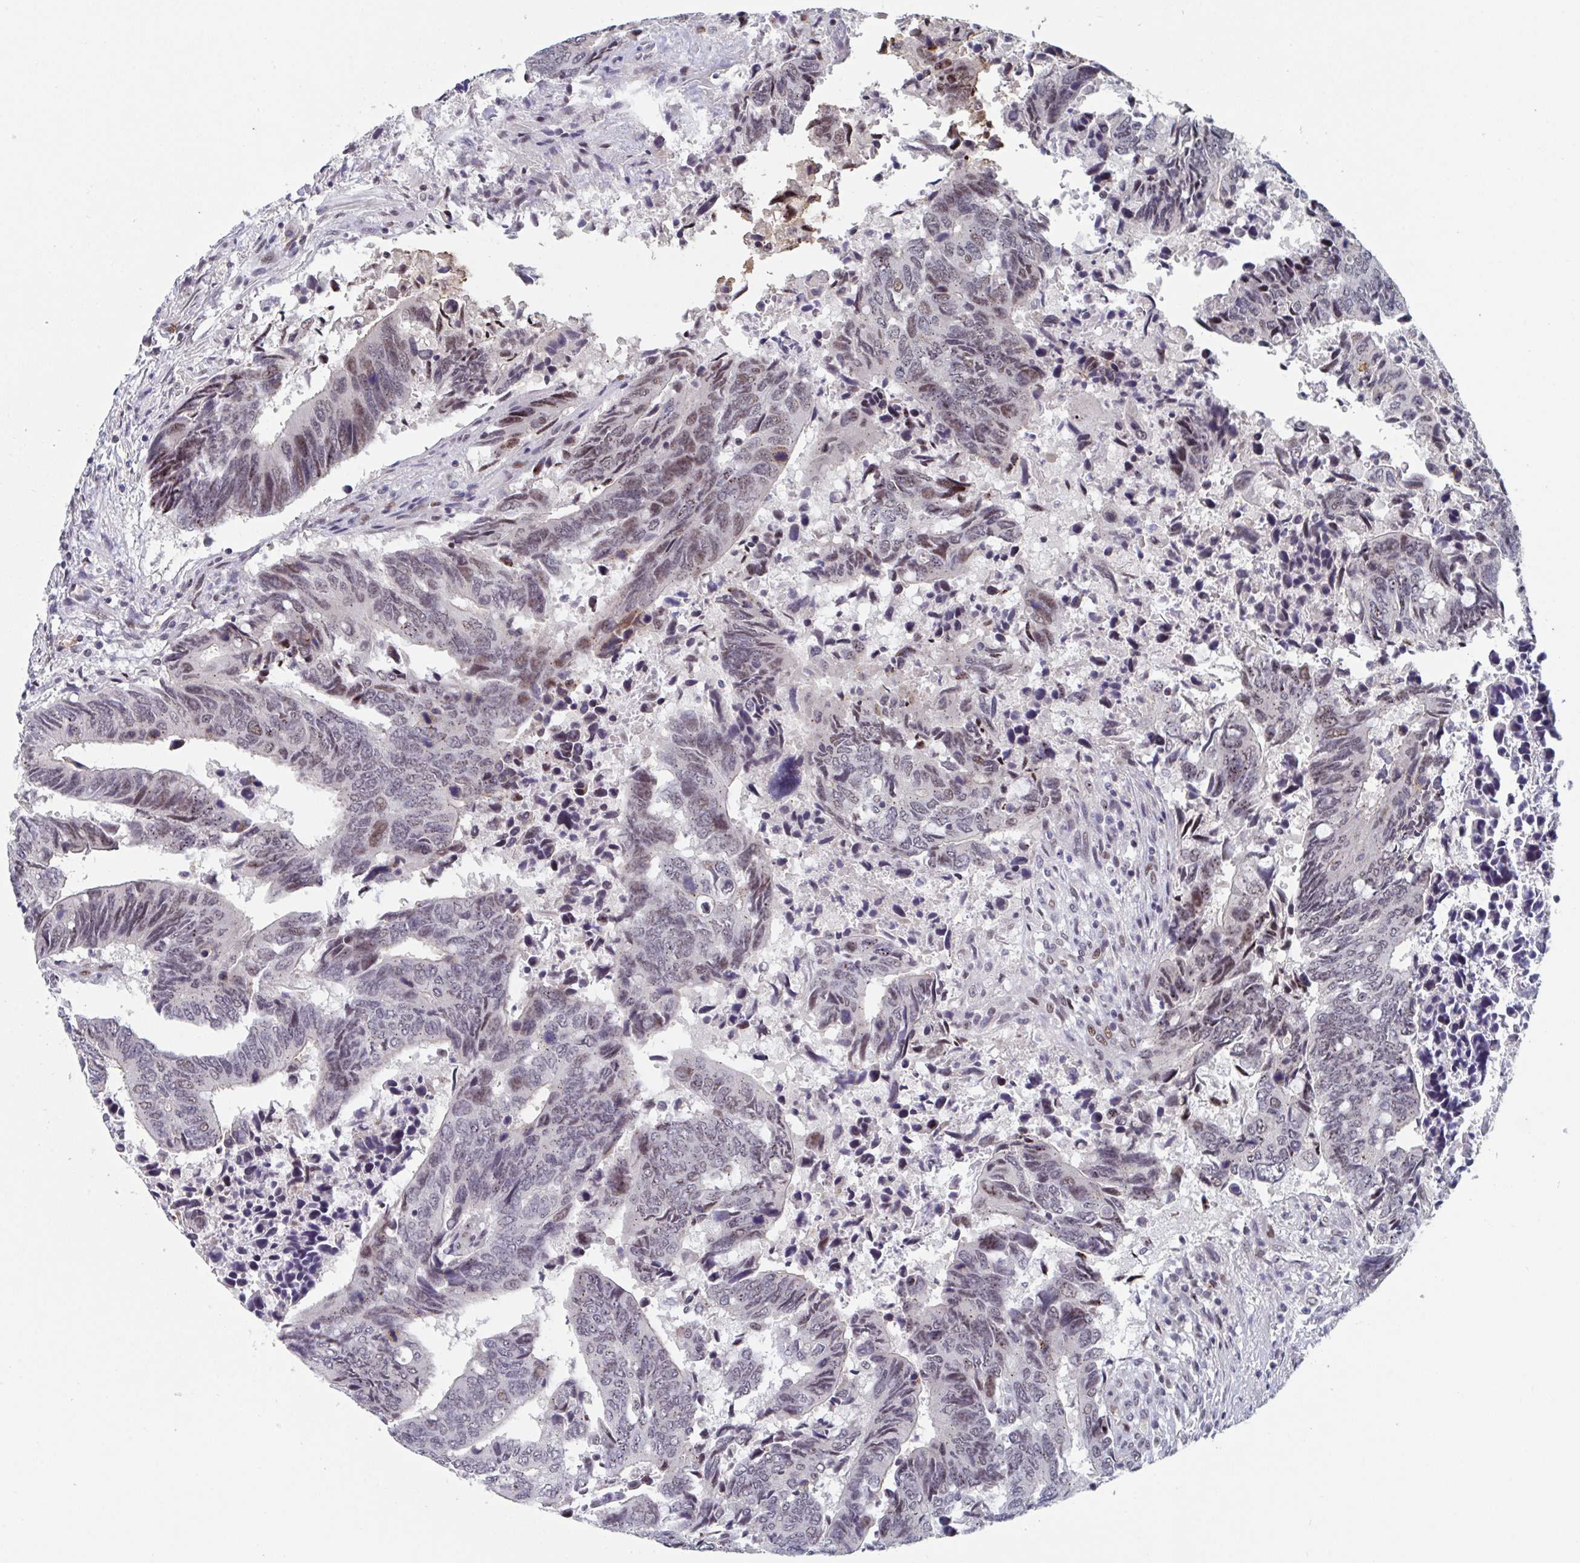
{"staining": {"intensity": "moderate", "quantity": "<25%", "location": "nuclear"}, "tissue": "colorectal cancer", "cell_type": "Tumor cells", "image_type": "cancer", "snomed": [{"axis": "morphology", "description": "Adenocarcinoma, NOS"}, {"axis": "topography", "description": "Colon"}], "caption": "Immunohistochemistry of human colorectal cancer (adenocarcinoma) reveals low levels of moderate nuclear staining in approximately <25% of tumor cells. The protein is shown in brown color, while the nuclei are stained blue.", "gene": "RNF212", "patient": {"sex": "male", "age": 87}}